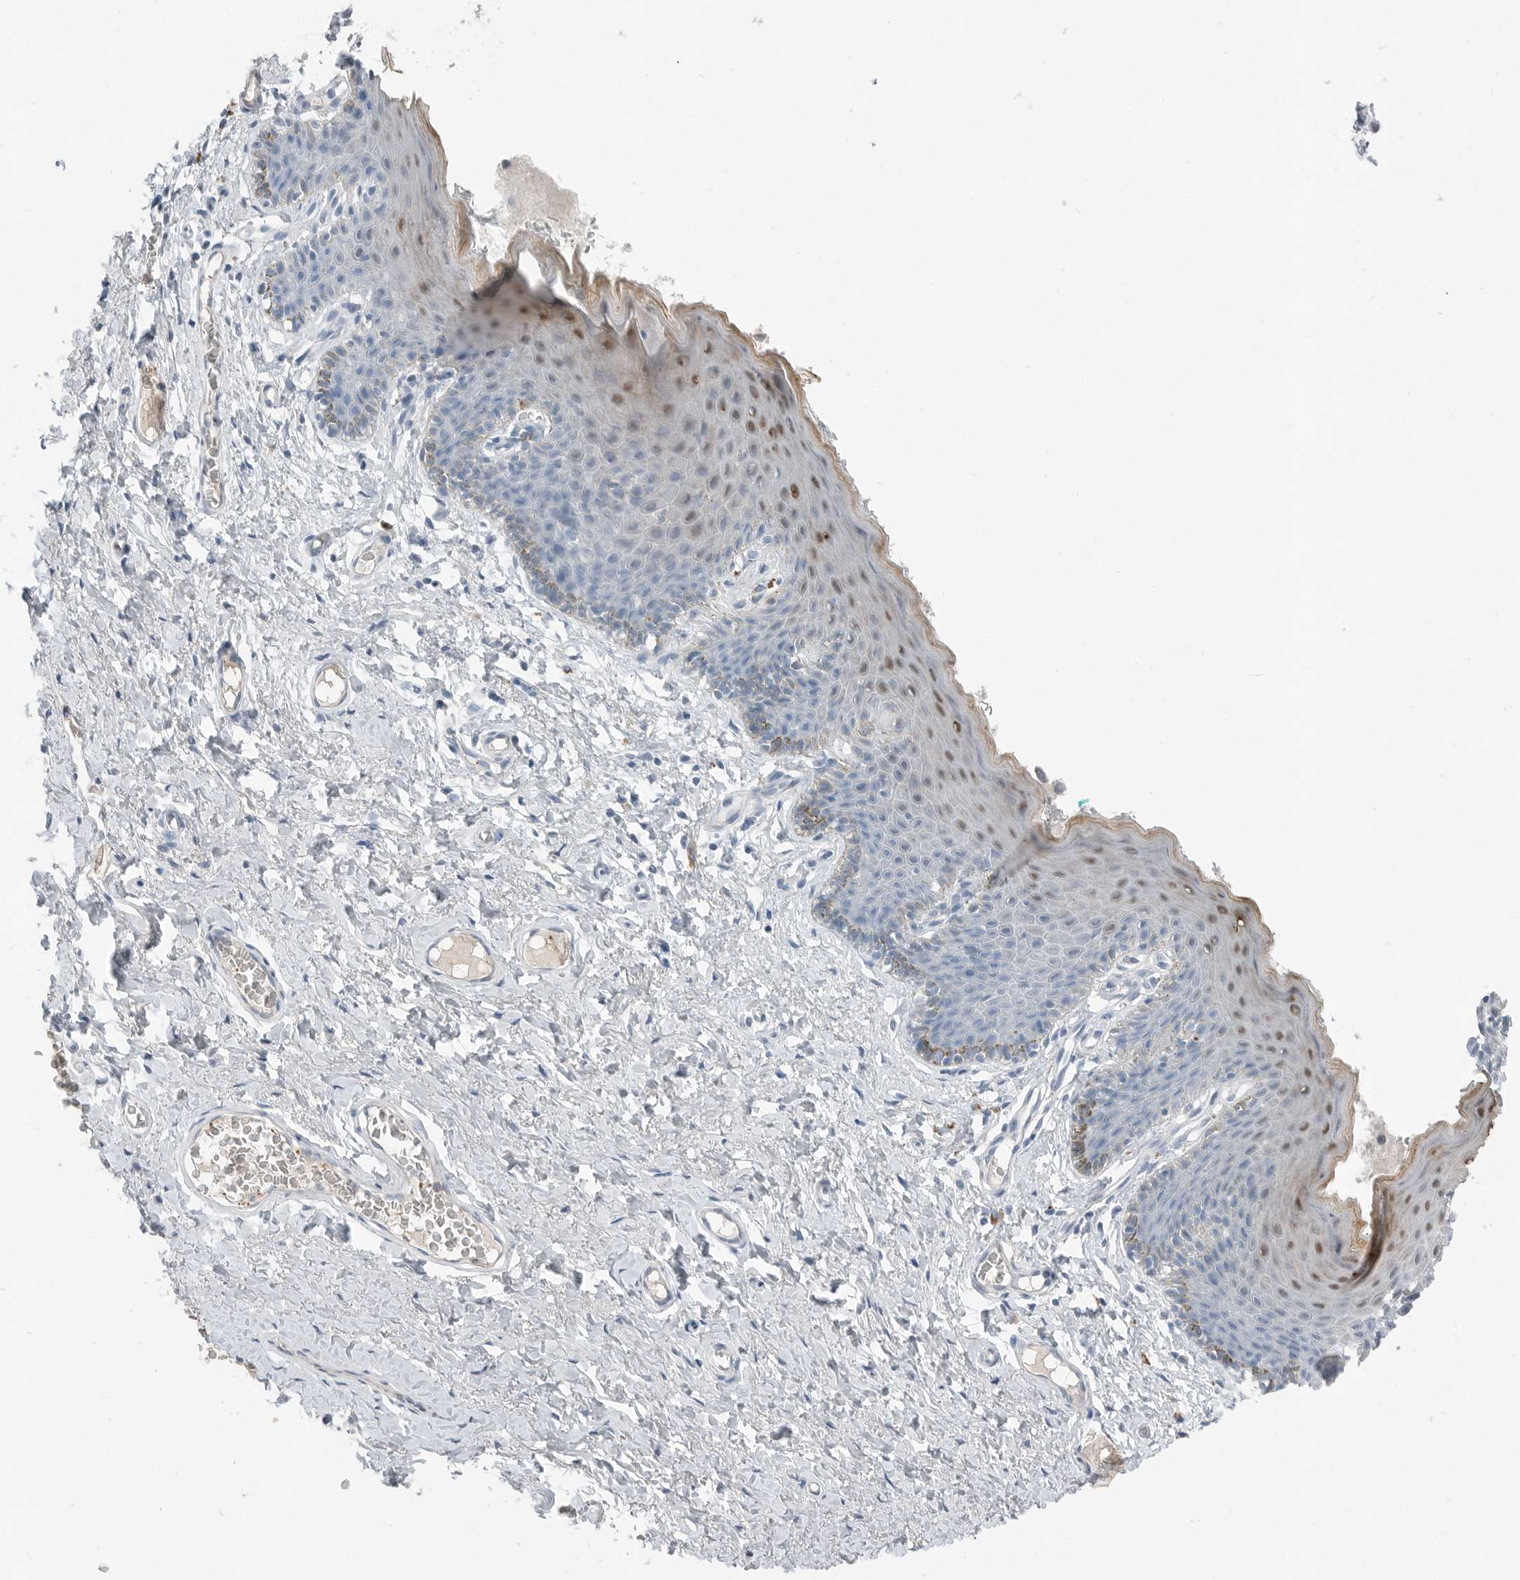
{"staining": {"intensity": "moderate", "quantity": "<25%", "location": "cytoplasmic/membranous,nuclear"}, "tissue": "skin", "cell_type": "Epidermal cells", "image_type": "normal", "snomed": [{"axis": "morphology", "description": "Normal tissue, NOS"}, {"axis": "topography", "description": "Vulva"}], "caption": "Epidermal cells show low levels of moderate cytoplasmic/membranous,nuclear staining in about <25% of cells in benign human skin. The protein is shown in brown color, while the nuclei are stained blue.", "gene": "SERPINB7", "patient": {"sex": "female", "age": 66}}